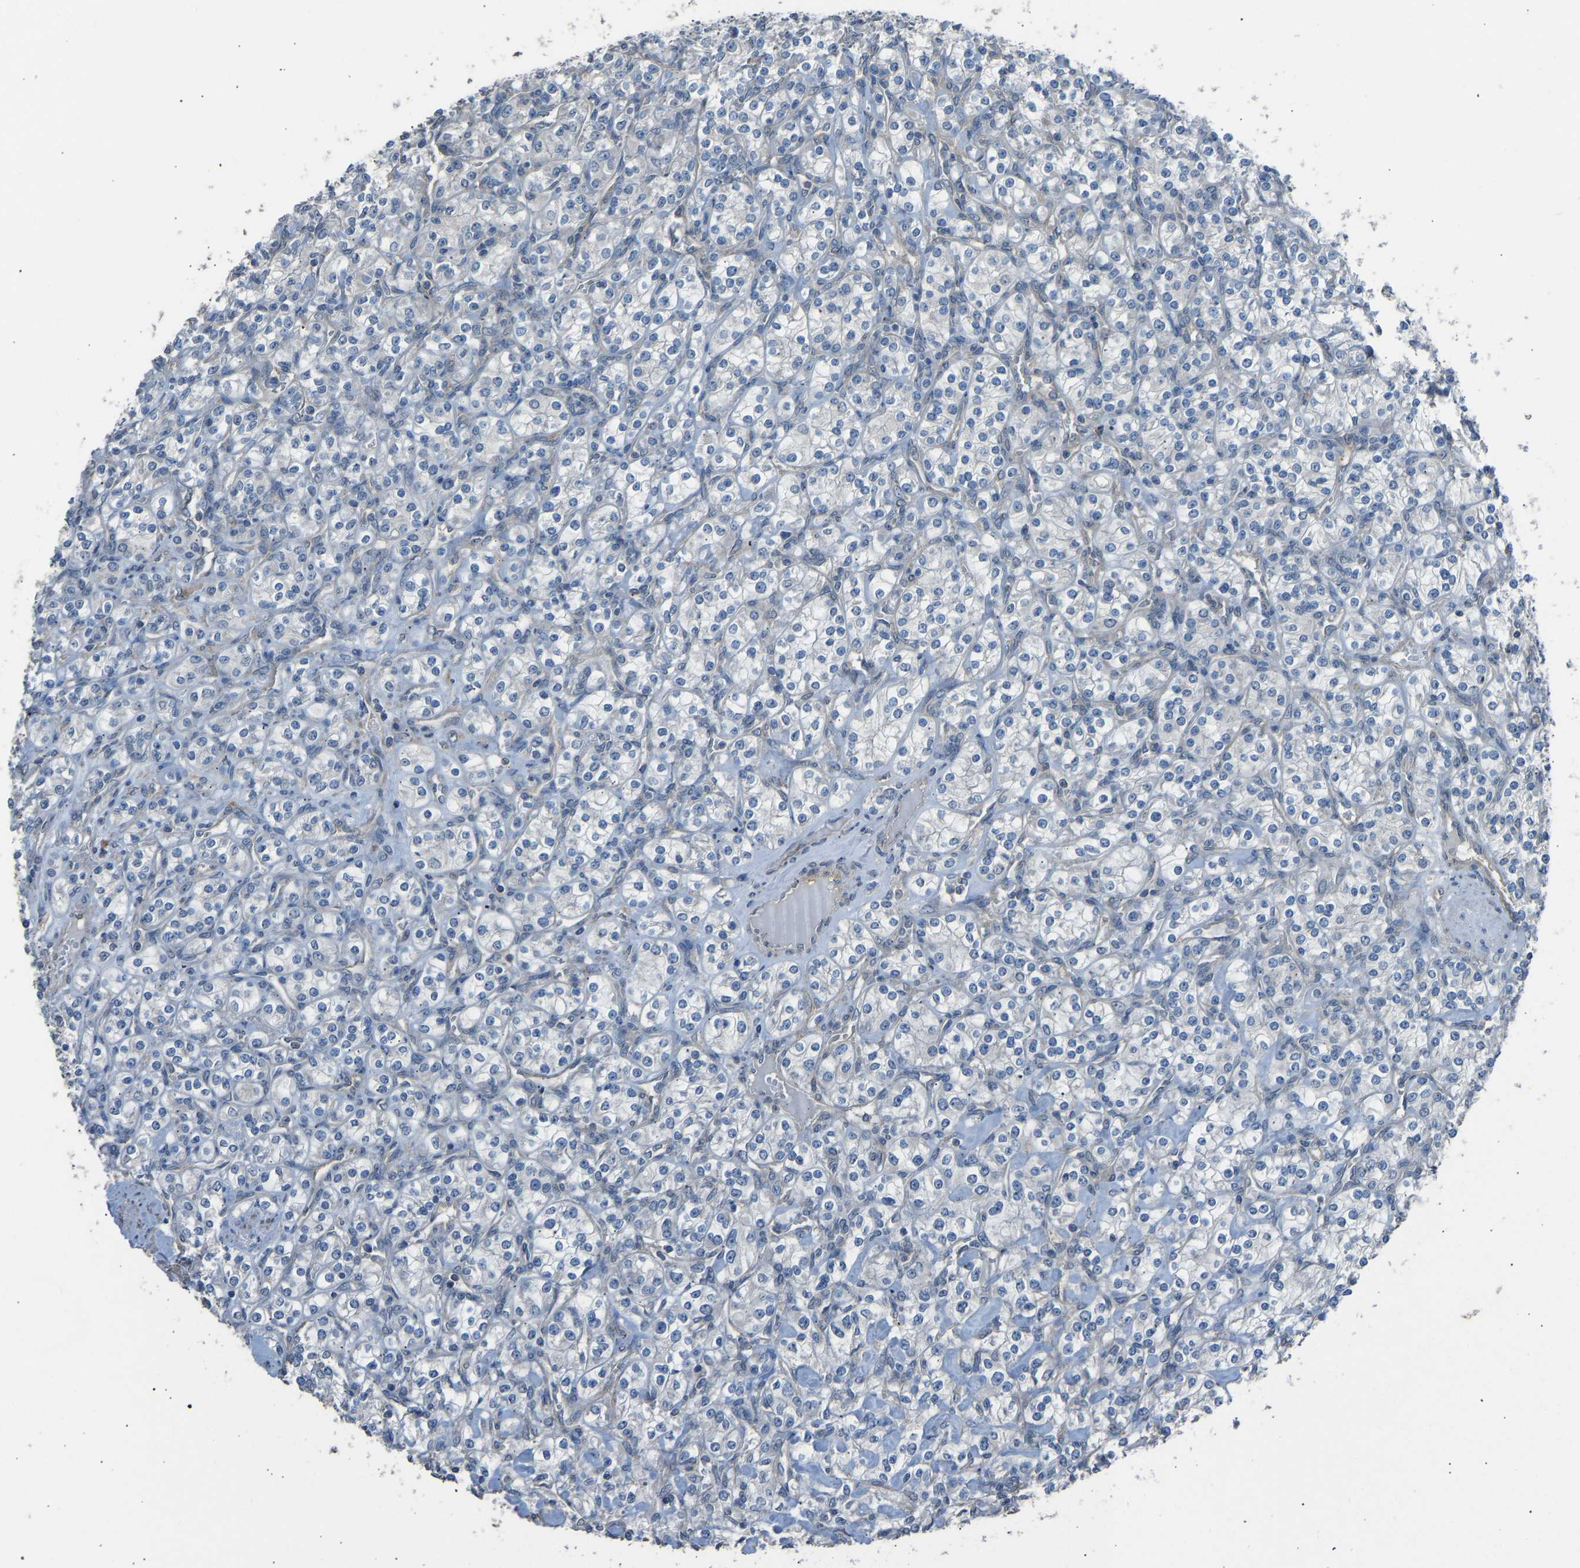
{"staining": {"intensity": "negative", "quantity": "none", "location": "none"}, "tissue": "renal cancer", "cell_type": "Tumor cells", "image_type": "cancer", "snomed": [{"axis": "morphology", "description": "Adenocarcinoma, NOS"}, {"axis": "topography", "description": "Kidney"}], "caption": "Tumor cells are negative for brown protein staining in adenocarcinoma (renal). The staining was performed using DAB to visualize the protein expression in brown, while the nuclei were stained in blue with hematoxylin (Magnification: 20x).", "gene": "SLC43A1", "patient": {"sex": "male", "age": 77}}